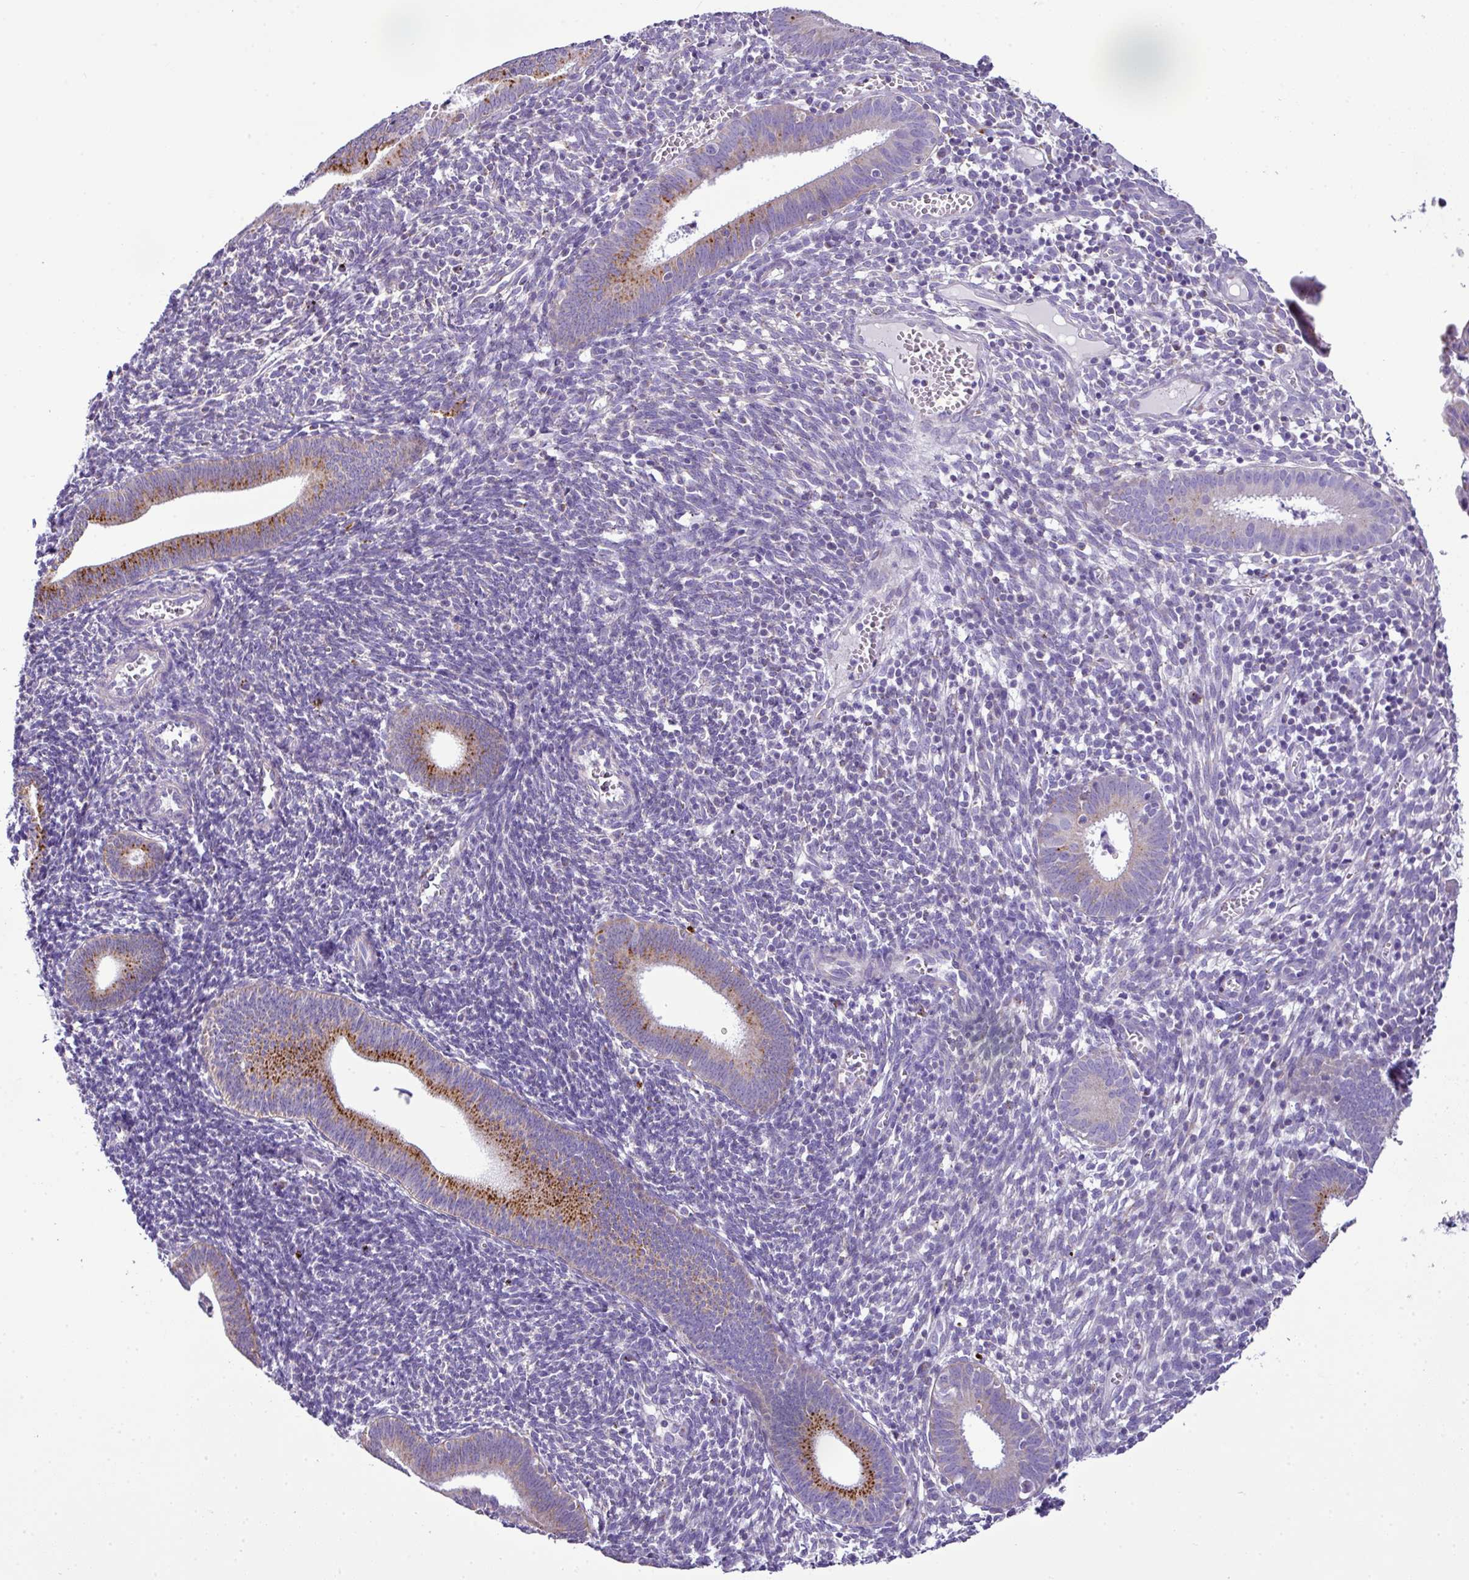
{"staining": {"intensity": "negative", "quantity": "none", "location": "none"}, "tissue": "endometrium", "cell_type": "Cells in endometrial stroma", "image_type": "normal", "snomed": [{"axis": "morphology", "description": "Normal tissue, NOS"}, {"axis": "topography", "description": "Endometrium"}], "caption": "The photomicrograph demonstrates no significant staining in cells in endometrial stroma of endometrium. (Stains: DAB (3,3'-diaminobenzidine) immunohistochemistry (IHC) with hematoxylin counter stain, Microscopy: brightfield microscopy at high magnification).", "gene": "PGAP4", "patient": {"sex": "female", "age": 41}}